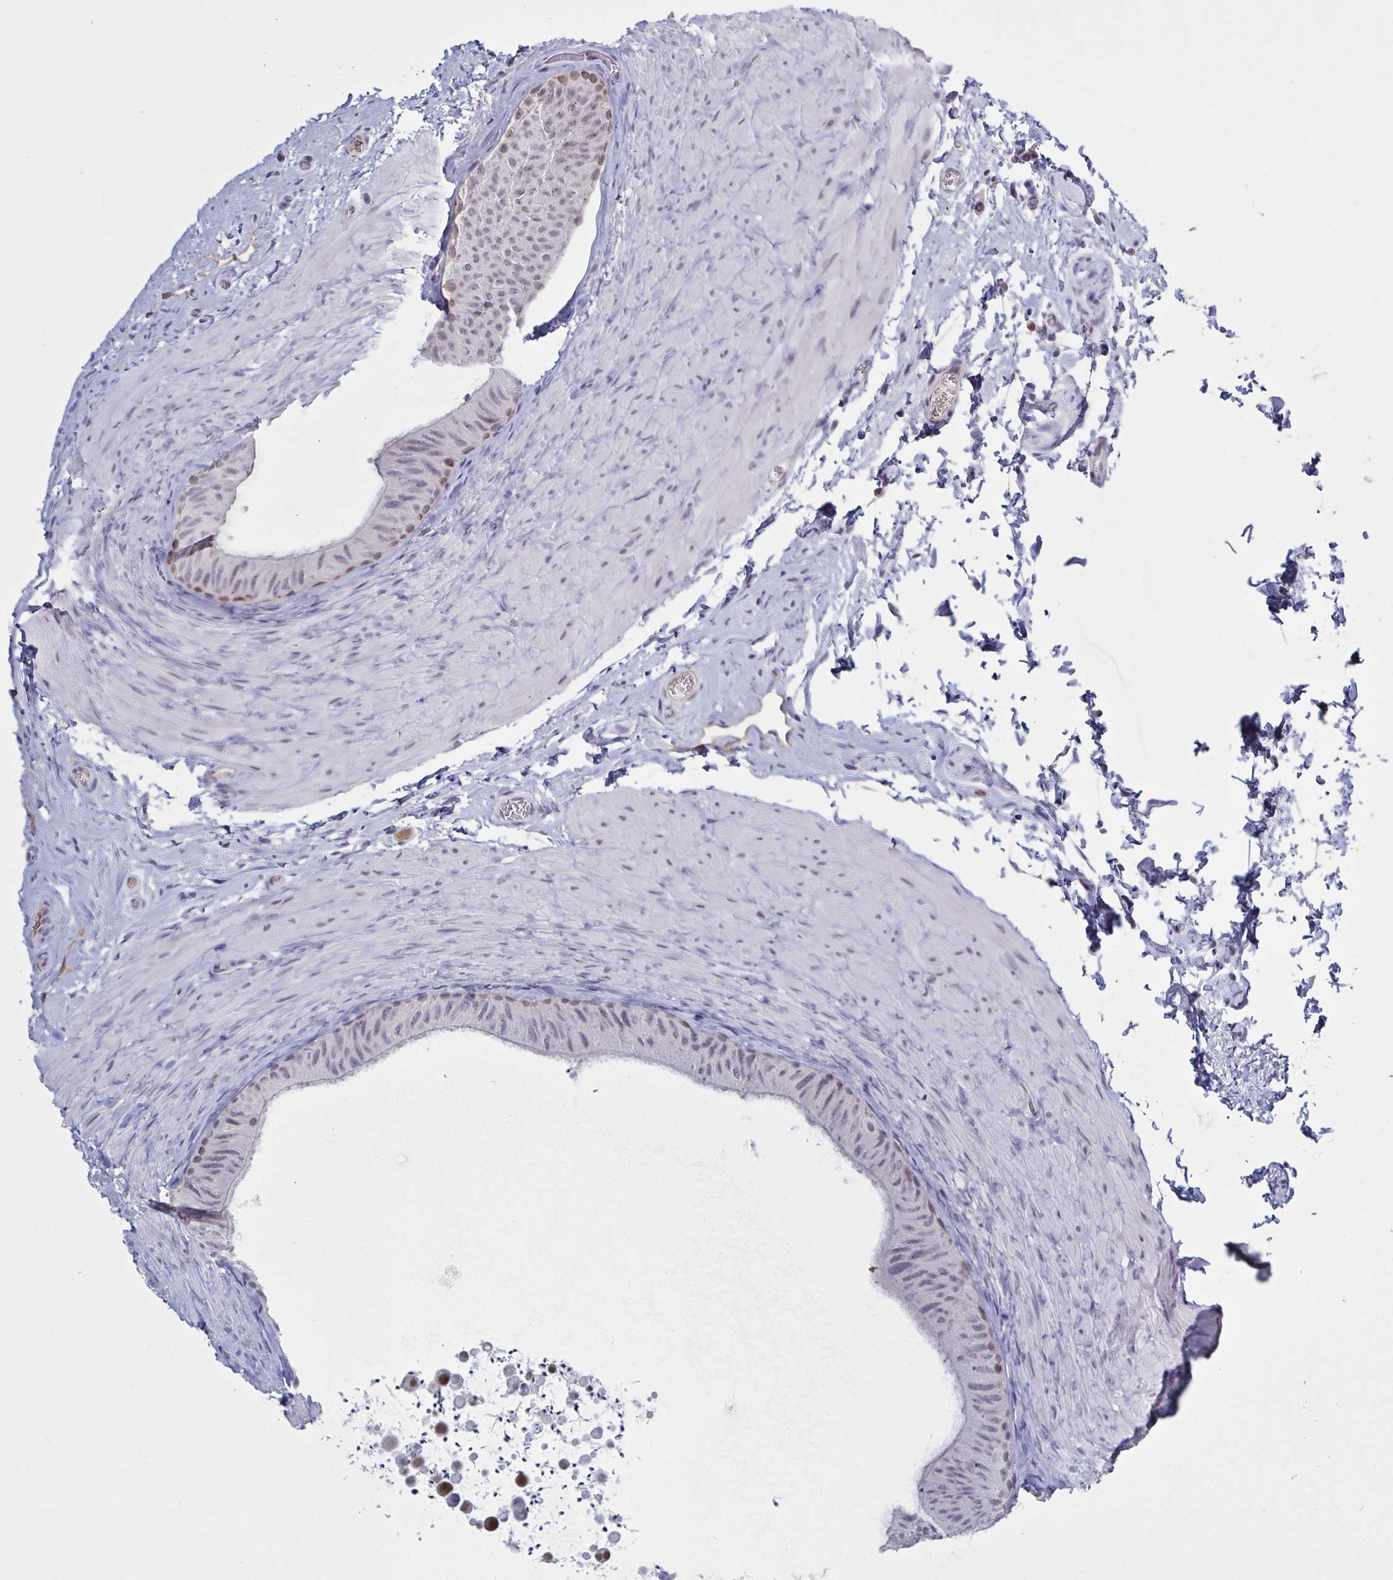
{"staining": {"intensity": "moderate", "quantity": "25%-75%", "location": "cytoplasmic/membranous"}, "tissue": "epididymis", "cell_type": "Glandular cells", "image_type": "normal", "snomed": [{"axis": "morphology", "description": "Normal tissue, NOS"}, {"axis": "topography", "description": "Epididymis, spermatic cord, NOS"}, {"axis": "topography", "description": "Epididymis"}], "caption": "Immunohistochemical staining of unremarkable epididymis exhibits moderate cytoplasmic/membranous protein staining in about 25%-75% of glandular cells. (DAB (3,3'-diaminobenzidine) IHC, brown staining for protein, blue staining for nuclei).", "gene": "KDM4D", "patient": {"sex": "male", "age": 31}}